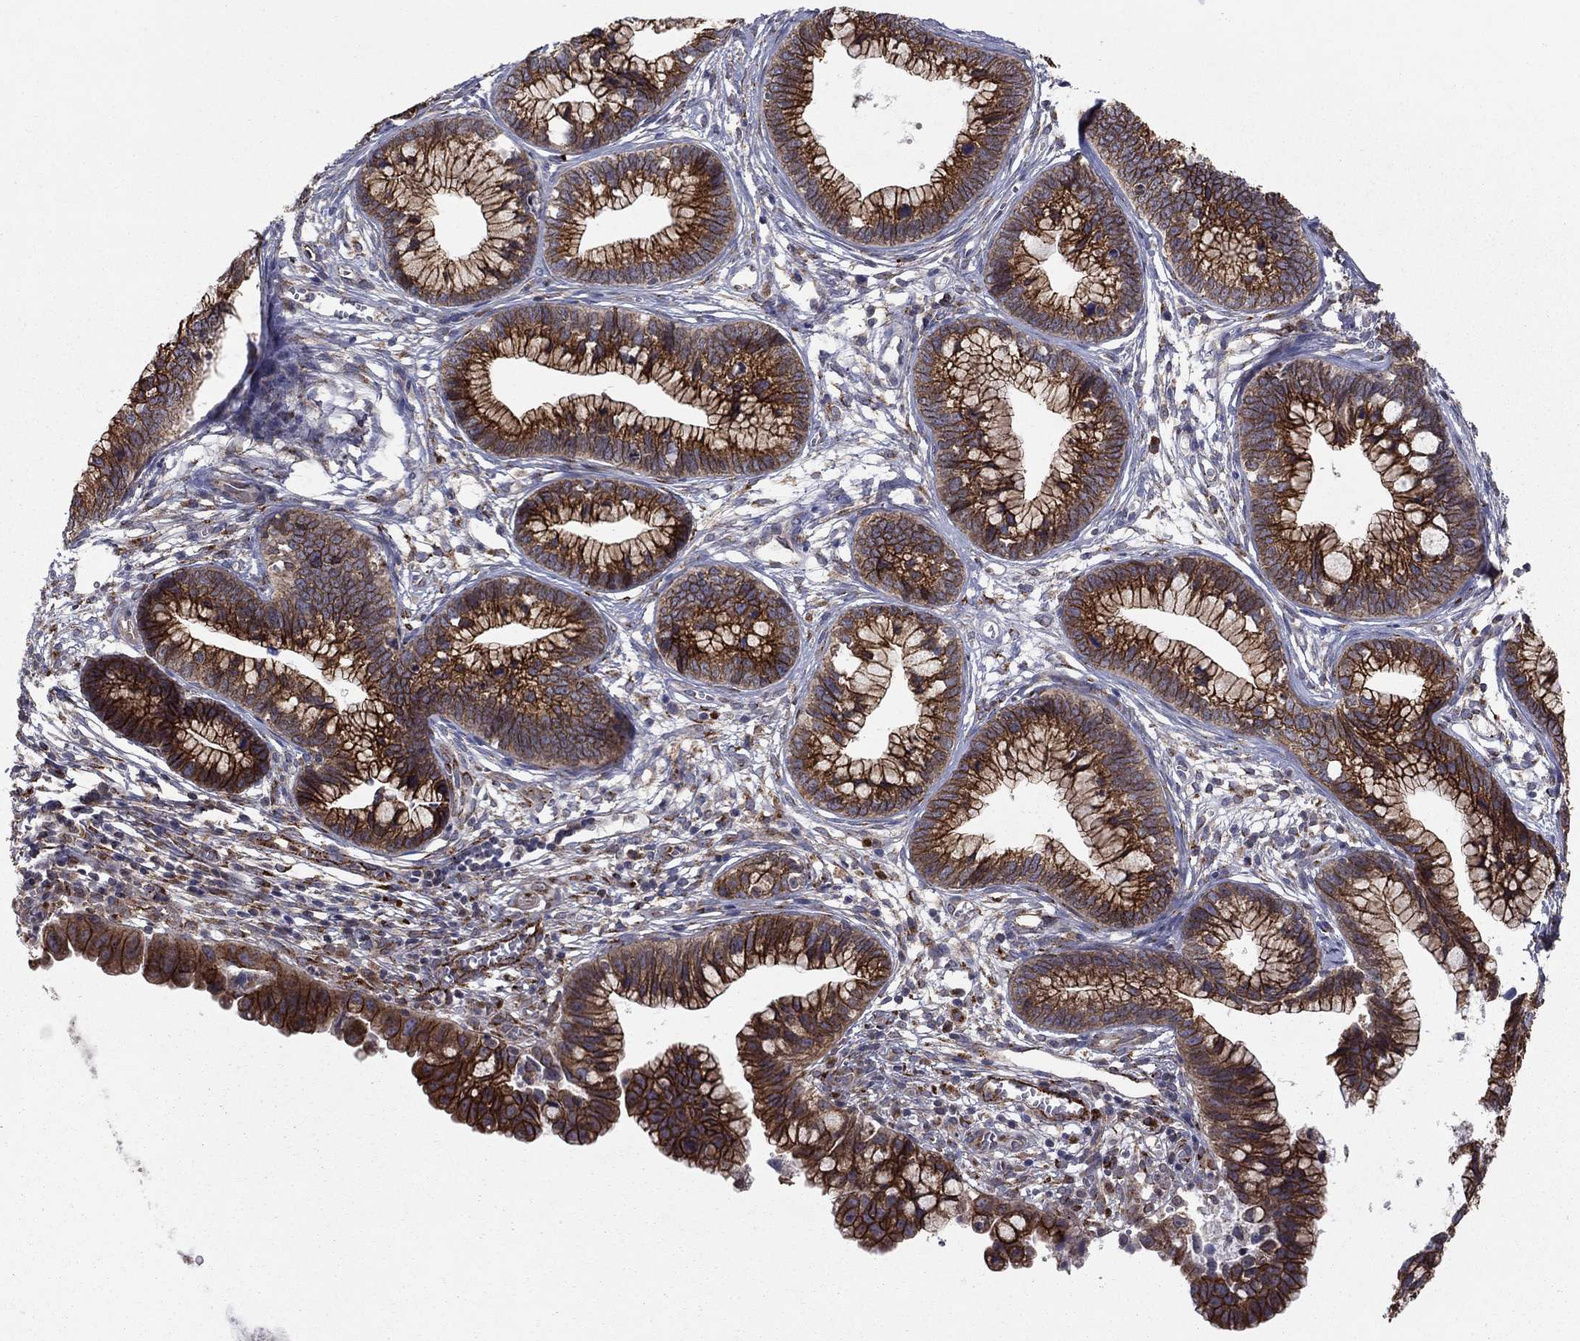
{"staining": {"intensity": "strong", "quantity": "25%-75%", "location": "cytoplasmic/membranous"}, "tissue": "cervical cancer", "cell_type": "Tumor cells", "image_type": "cancer", "snomed": [{"axis": "morphology", "description": "Adenocarcinoma, NOS"}, {"axis": "topography", "description": "Cervix"}], "caption": "Cervical cancer was stained to show a protein in brown. There is high levels of strong cytoplasmic/membranous expression in about 25%-75% of tumor cells.", "gene": "YIF1A", "patient": {"sex": "female", "age": 44}}